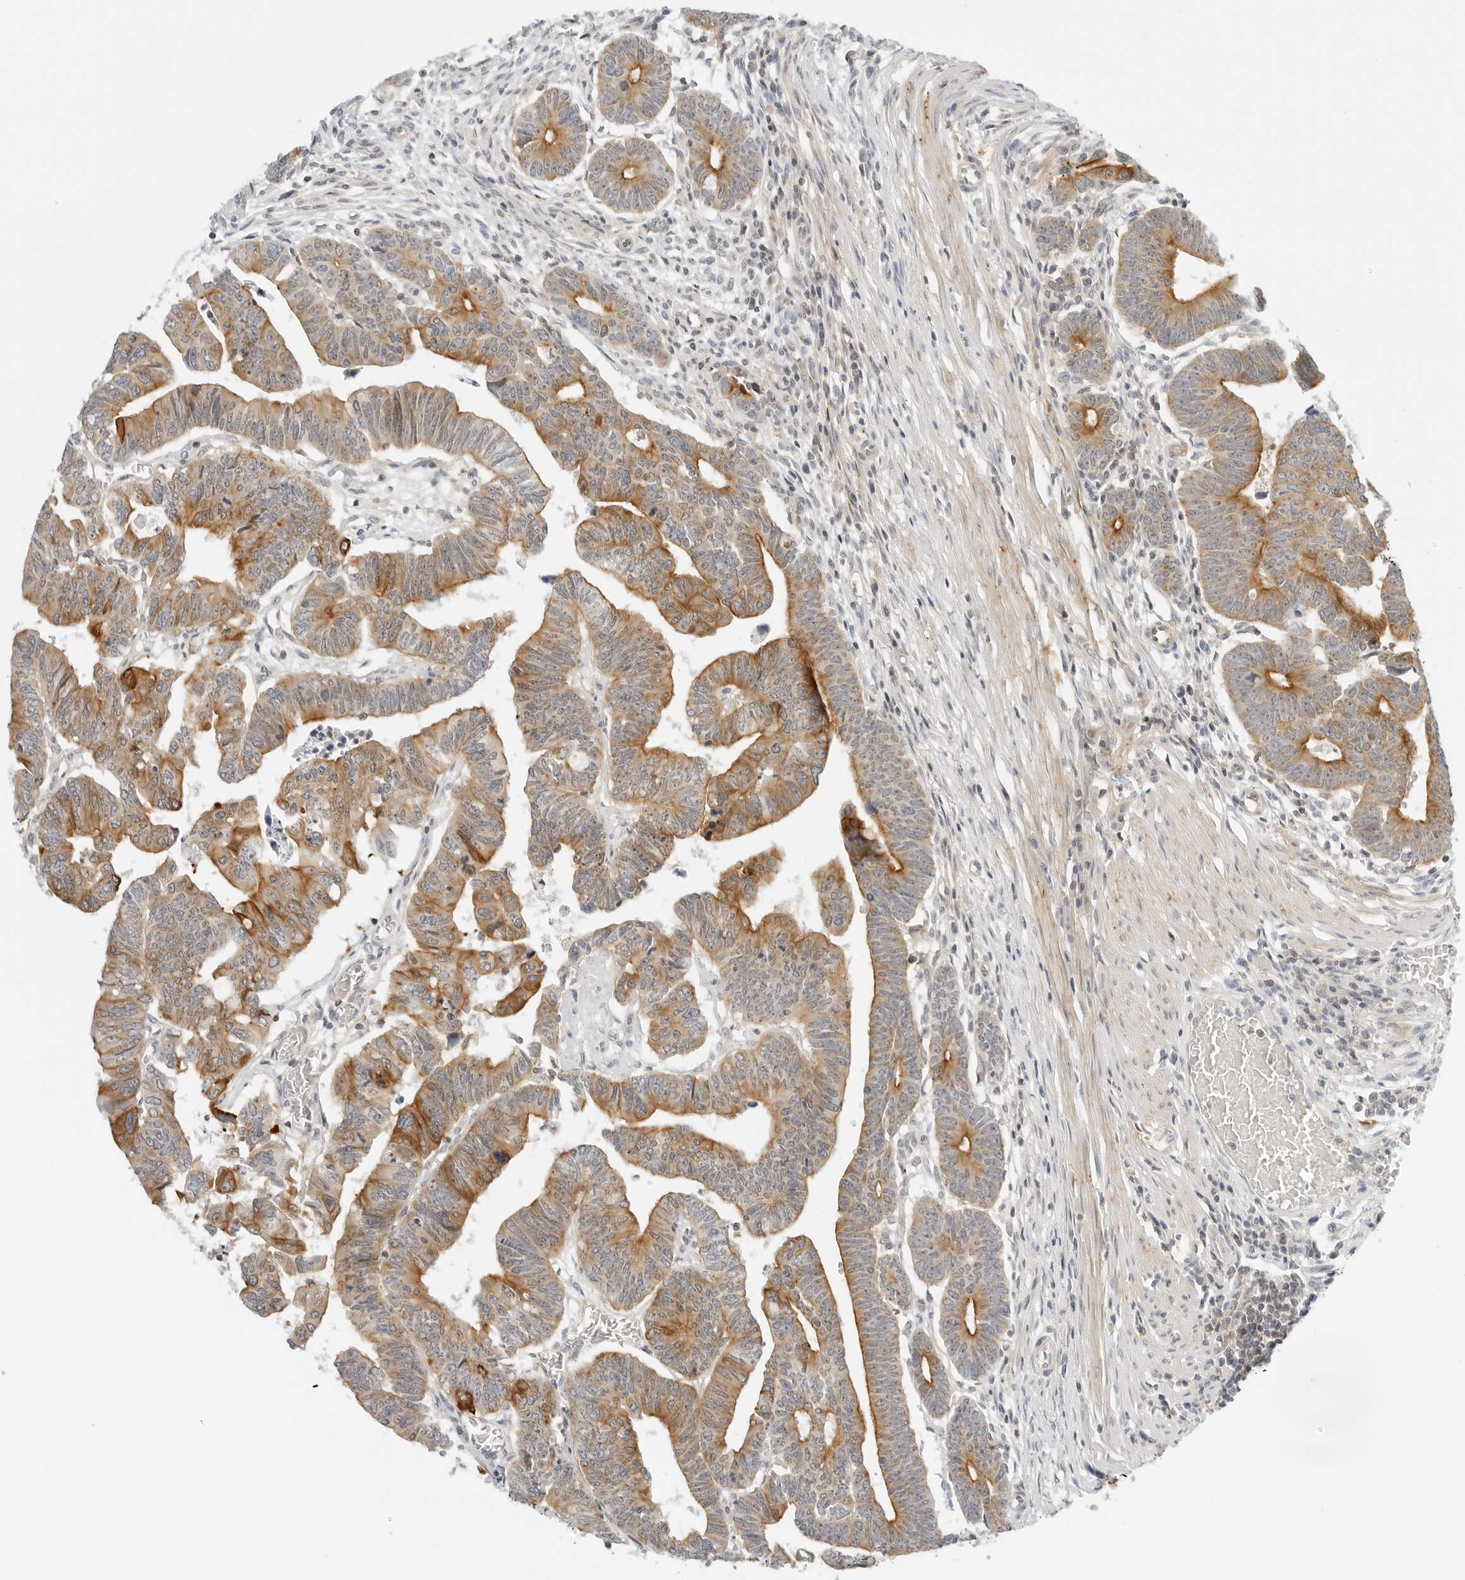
{"staining": {"intensity": "moderate", "quantity": "25%-75%", "location": "cytoplasmic/membranous"}, "tissue": "colorectal cancer", "cell_type": "Tumor cells", "image_type": "cancer", "snomed": [{"axis": "morphology", "description": "Adenocarcinoma, NOS"}, {"axis": "topography", "description": "Rectum"}], "caption": "Immunohistochemistry histopathology image of neoplastic tissue: human adenocarcinoma (colorectal) stained using IHC exhibits medium levels of moderate protein expression localized specifically in the cytoplasmic/membranous of tumor cells, appearing as a cytoplasmic/membranous brown color.", "gene": "OSCP1", "patient": {"sex": "female", "age": 65}}